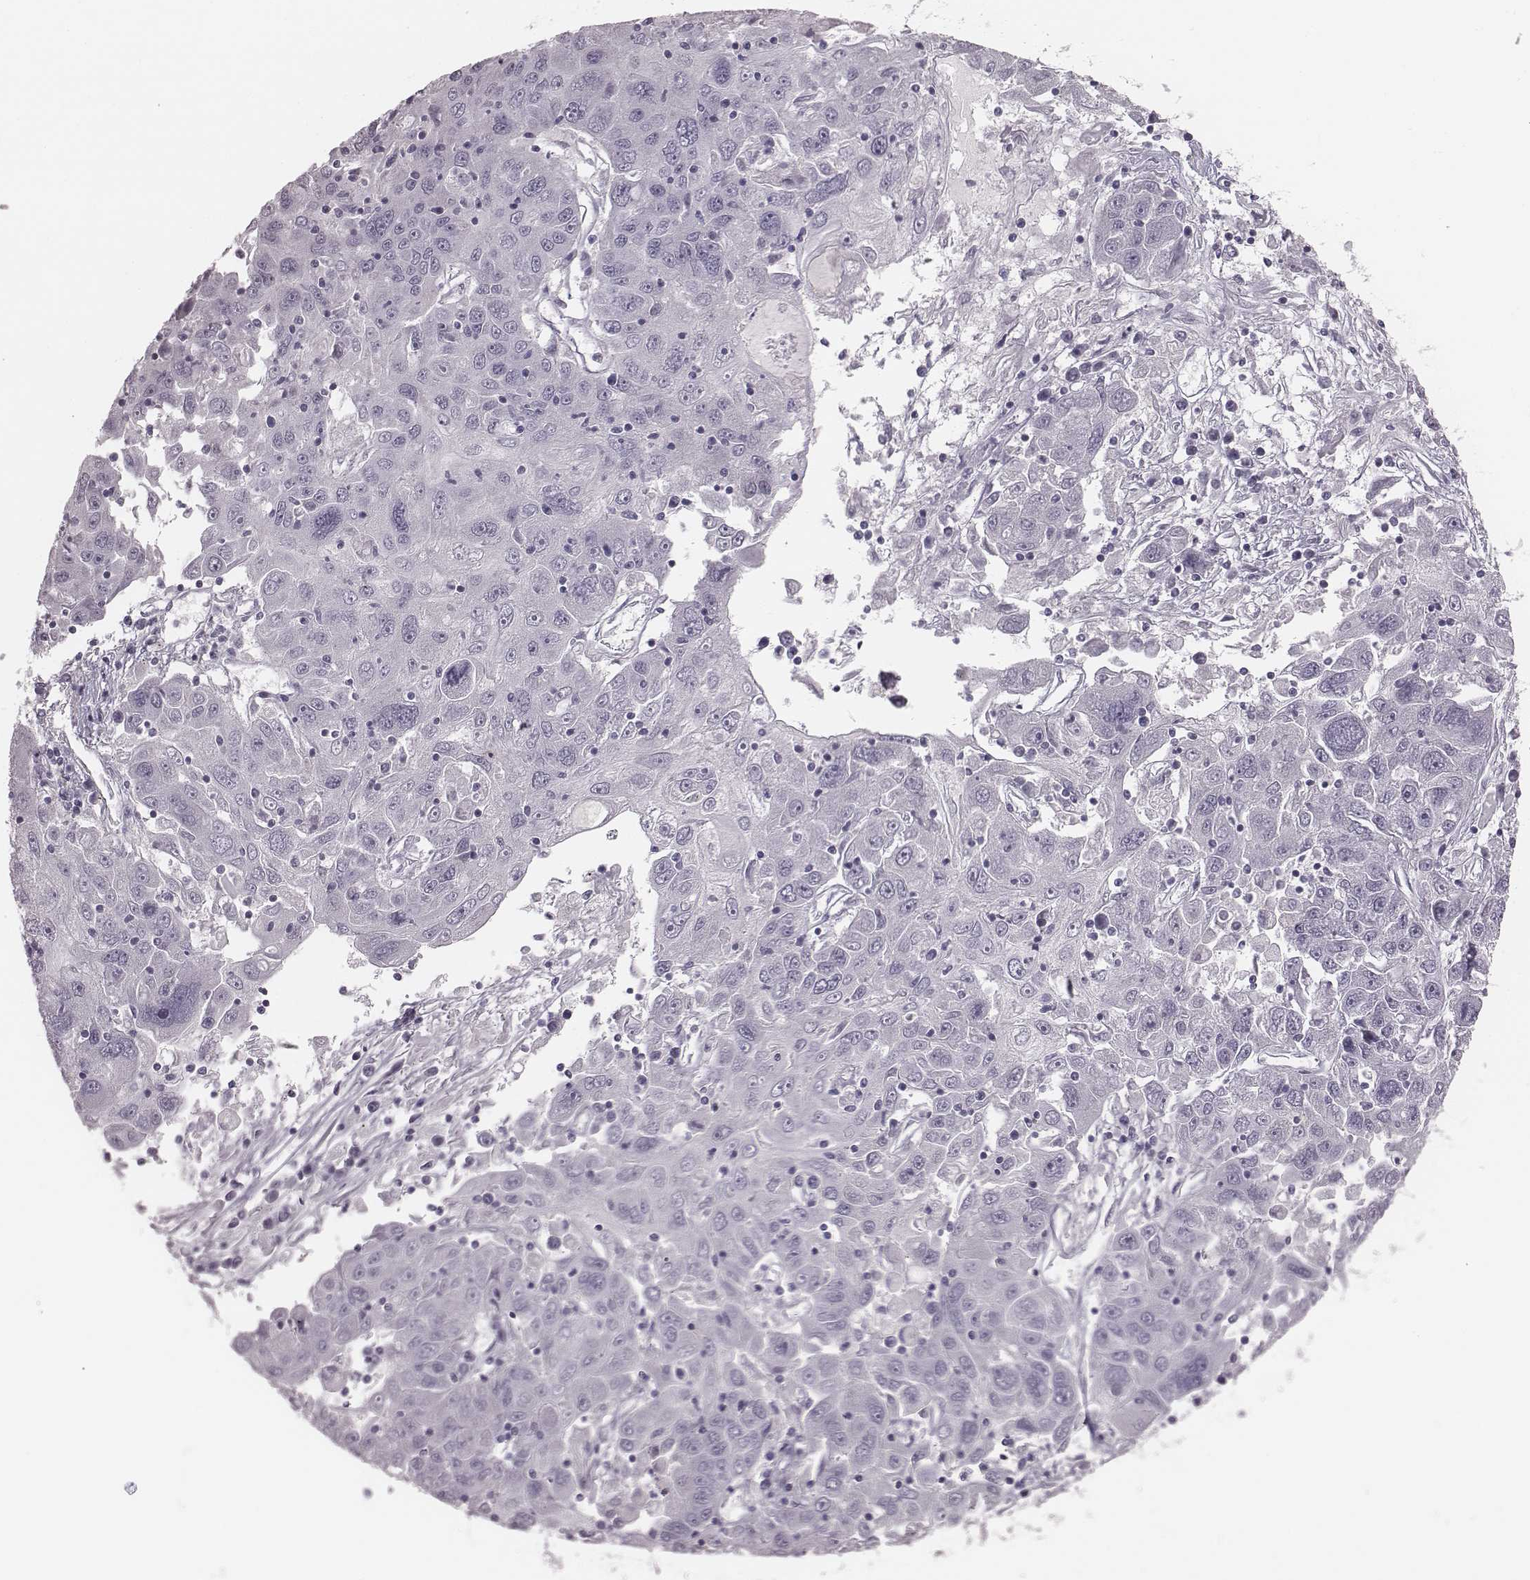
{"staining": {"intensity": "negative", "quantity": "none", "location": "none"}, "tissue": "stomach cancer", "cell_type": "Tumor cells", "image_type": "cancer", "snomed": [{"axis": "morphology", "description": "Adenocarcinoma, NOS"}, {"axis": "topography", "description": "Stomach"}], "caption": "IHC of adenocarcinoma (stomach) demonstrates no positivity in tumor cells.", "gene": "PDE8B", "patient": {"sex": "male", "age": 56}}